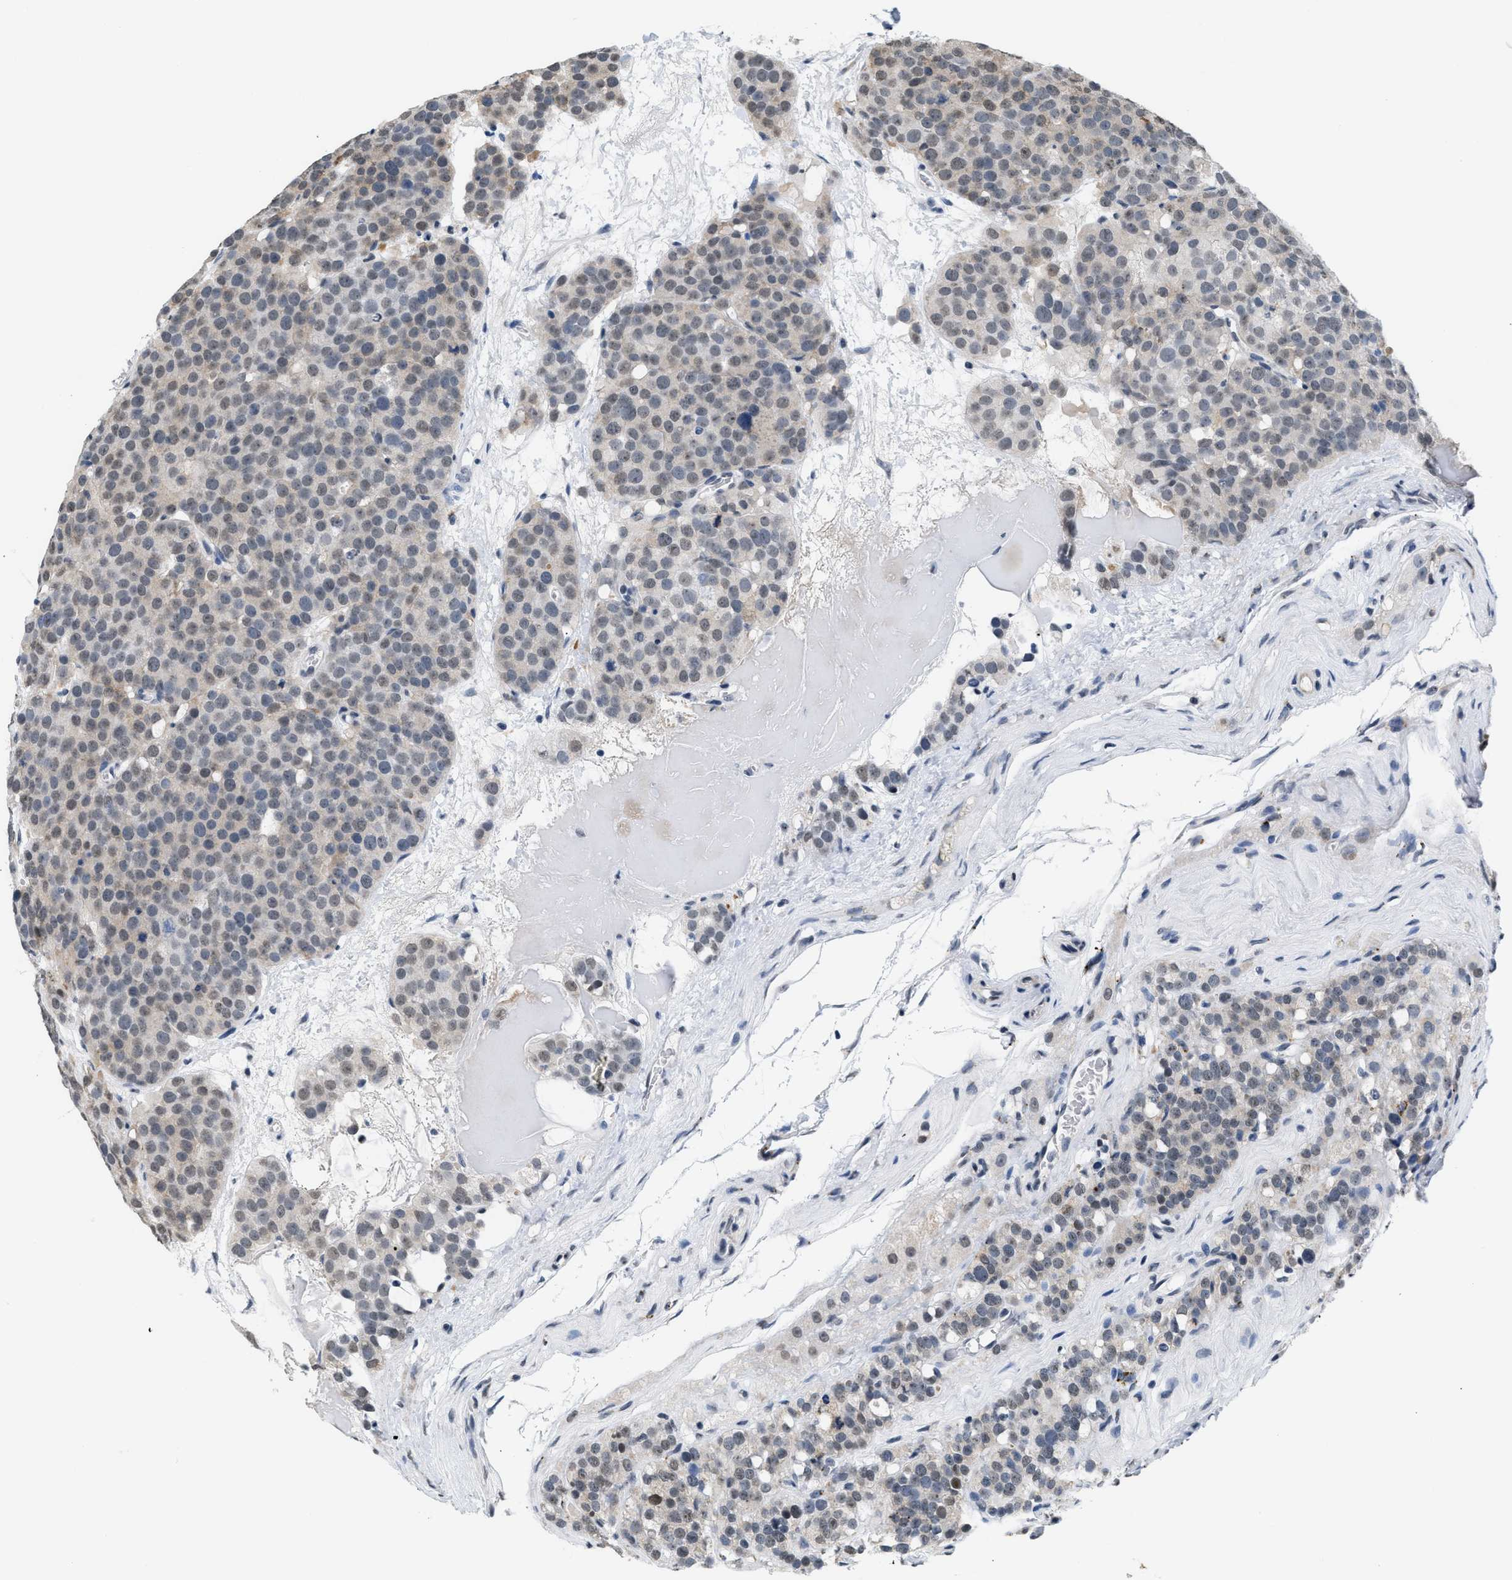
{"staining": {"intensity": "weak", "quantity": "25%-75%", "location": "nuclear"}, "tissue": "testis cancer", "cell_type": "Tumor cells", "image_type": "cancer", "snomed": [{"axis": "morphology", "description": "Seminoma, NOS"}, {"axis": "topography", "description": "Testis"}], "caption": "Approximately 25%-75% of tumor cells in seminoma (testis) show weak nuclear protein staining as visualized by brown immunohistochemical staining.", "gene": "RAF1", "patient": {"sex": "male", "age": 71}}